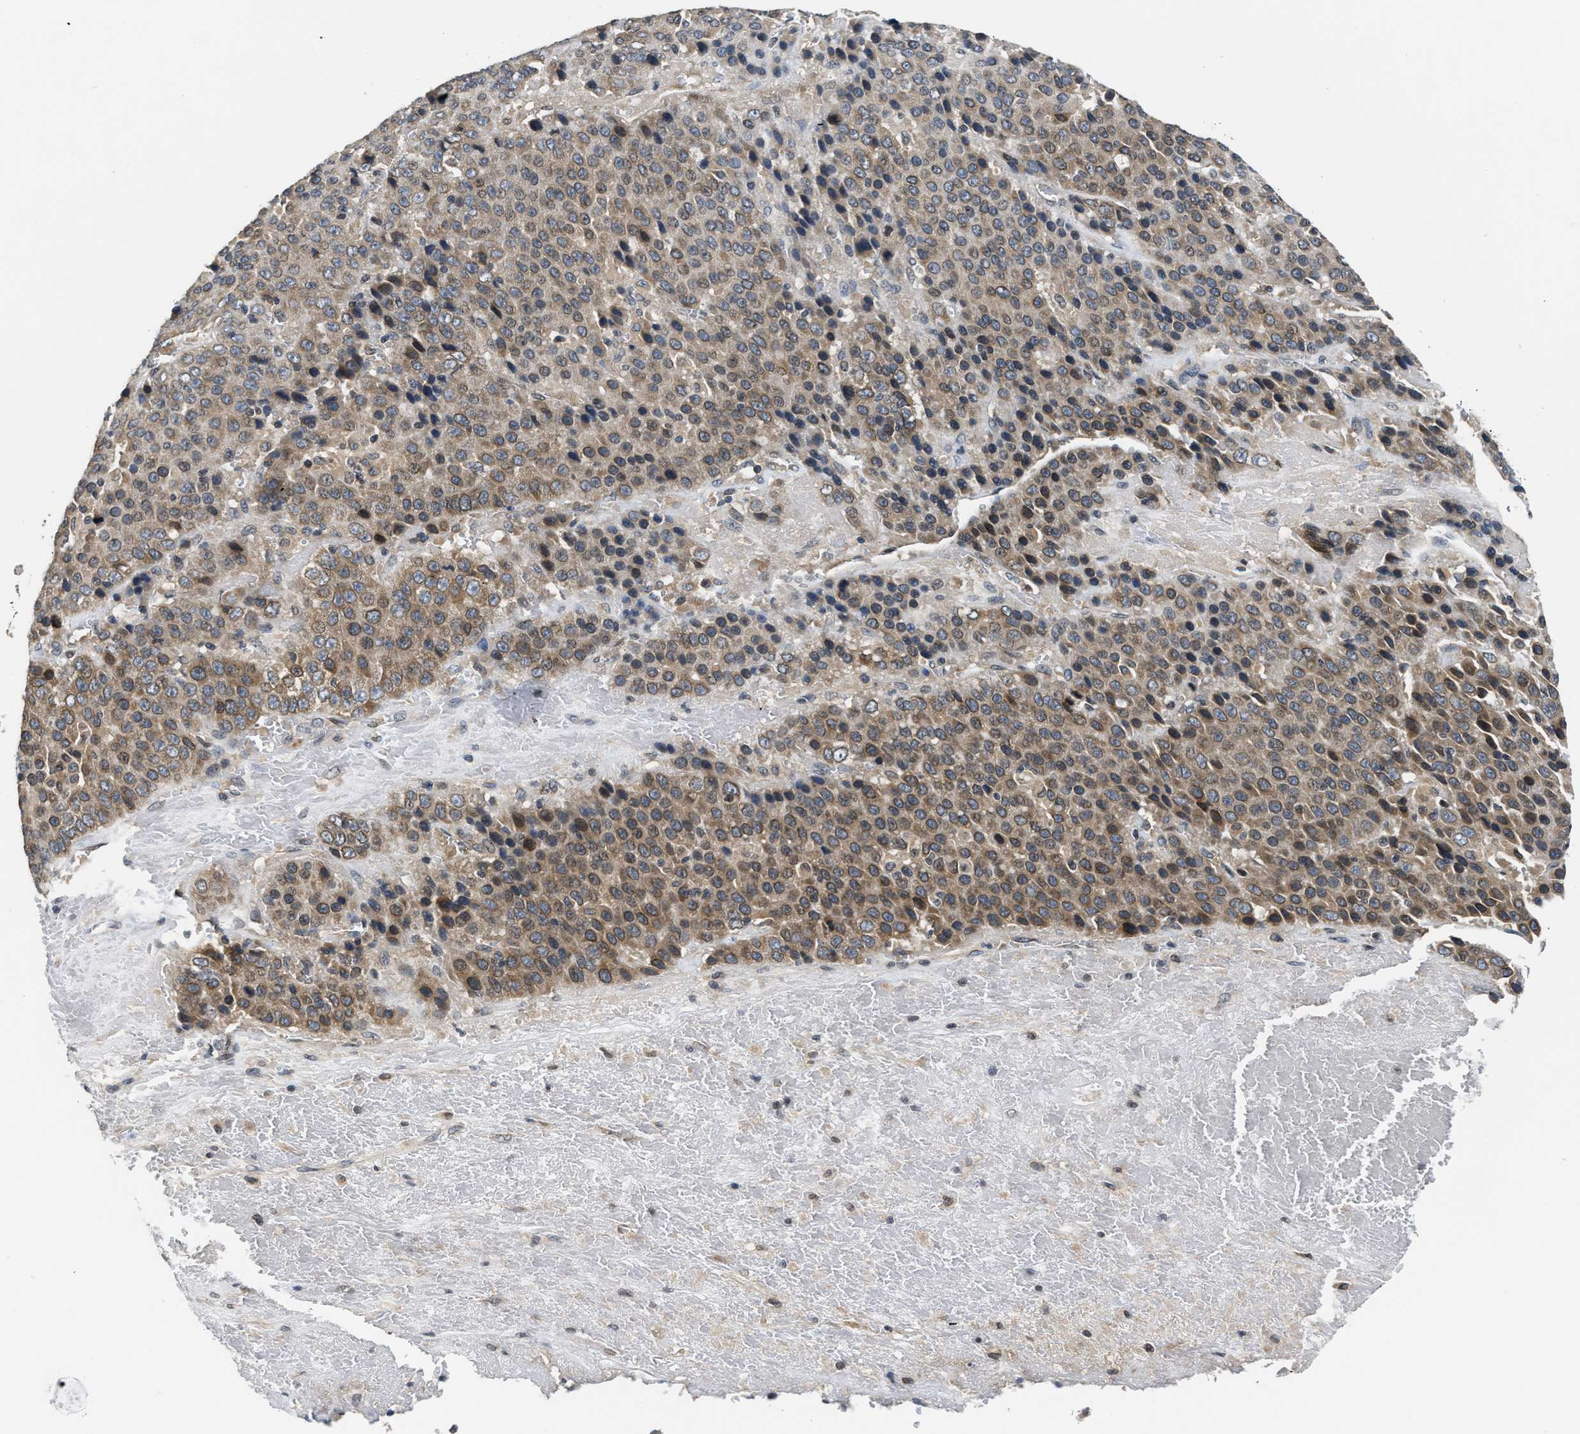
{"staining": {"intensity": "moderate", "quantity": ">75%", "location": "cytoplasmic/membranous"}, "tissue": "liver cancer", "cell_type": "Tumor cells", "image_type": "cancer", "snomed": [{"axis": "morphology", "description": "Carcinoma, Hepatocellular, NOS"}, {"axis": "topography", "description": "Liver"}], "caption": "The photomicrograph demonstrates staining of hepatocellular carcinoma (liver), revealing moderate cytoplasmic/membranous protein positivity (brown color) within tumor cells. (IHC, brightfield microscopy, high magnification).", "gene": "RAB29", "patient": {"sex": "female", "age": 53}}